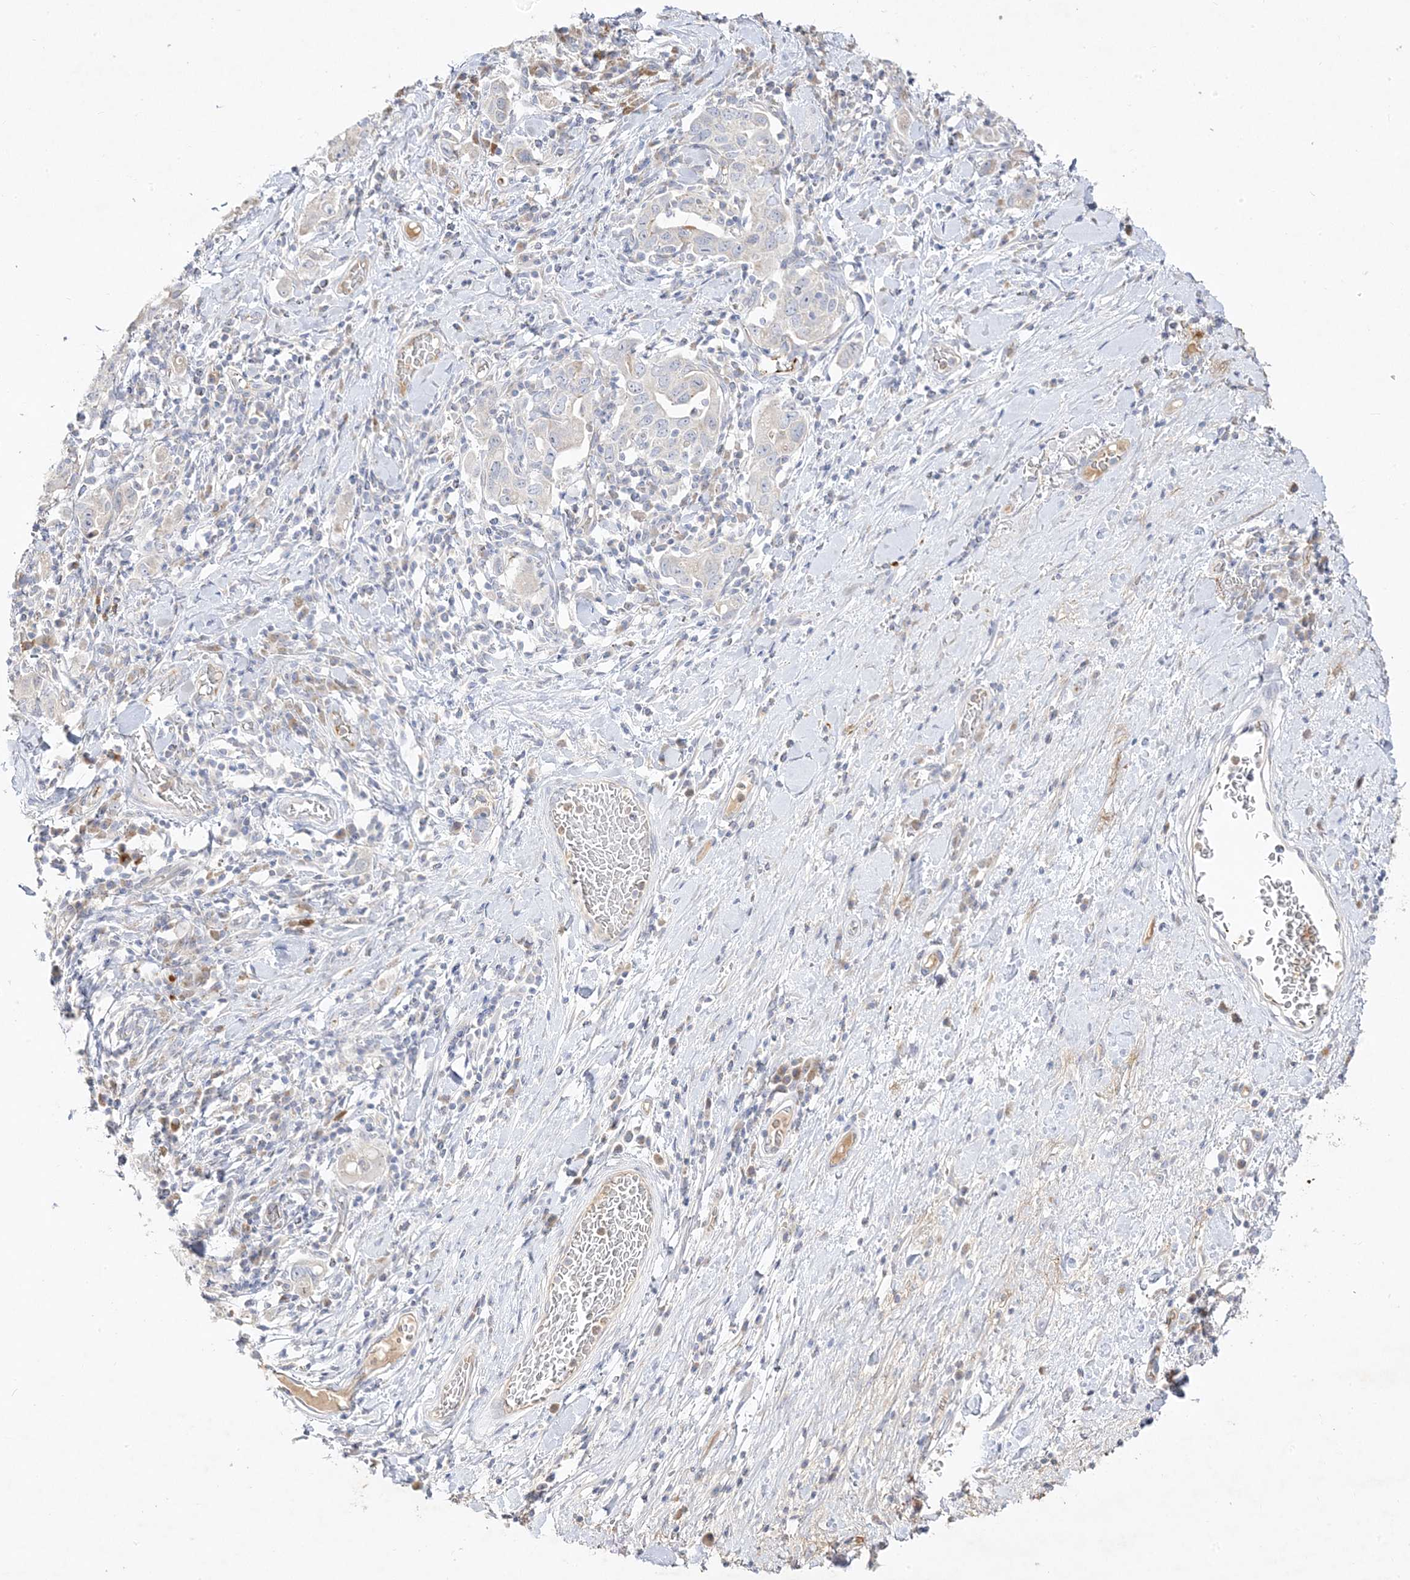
{"staining": {"intensity": "negative", "quantity": "none", "location": "none"}, "tissue": "stomach cancer", "cell_type": "Tumor cells", "image_type": "cancer", "snomed": [{"axis": "morphology", "description": "Adenocarcinoma, NOS"}, {"axis": "topography", "description": "Stomach, upper"}], "caption": "Immunohistochemical staining of human stomach cancer shows no significant expression in tumor cells.", "gene": "TRANK1", "patient": {"sex": "male", "age": 62}}